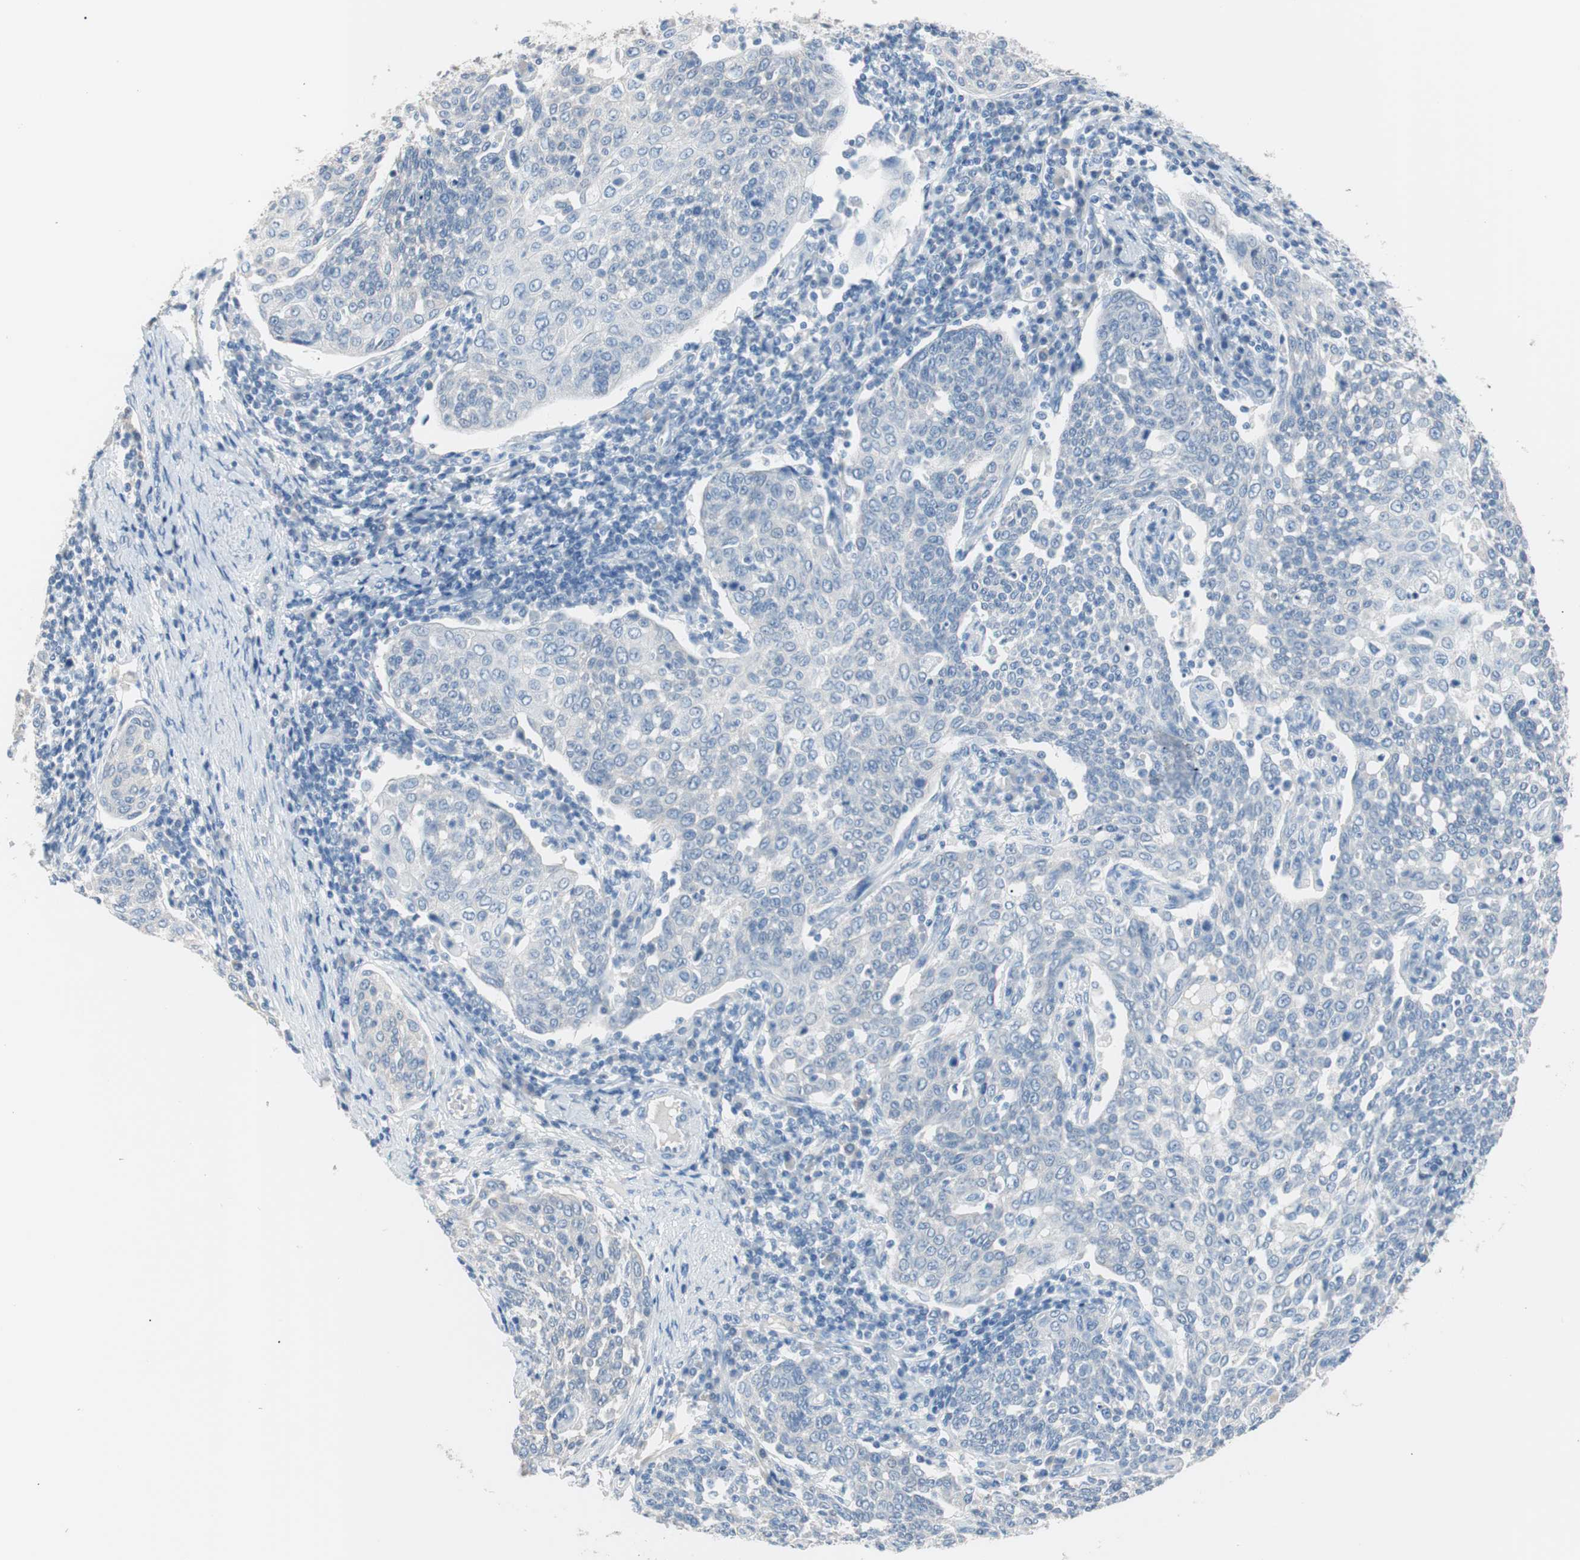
{"staining": {"intensity": "negative", "quantity": "none", "location": "none"}, "tissue": "cervical cancer", "cell_type": "Tumor cells", "image_type": "cancer", "snomed": [{"axis": "morphology", "description": "Squamous cell carcinoma, NOS"}, {"axis": "topography", "description": "Cervix"}], "caption": "Image shows no significant protein positivity in tumor cells of cervical squamous cell carcinoma. The staining is performed using DAB (3,3'-diaminobenzidine) brown chromogen with nuclei counter-stained in using hematoxylin.", "gene": "VIL1", "patient": {"sex": "female", "age": 34}}